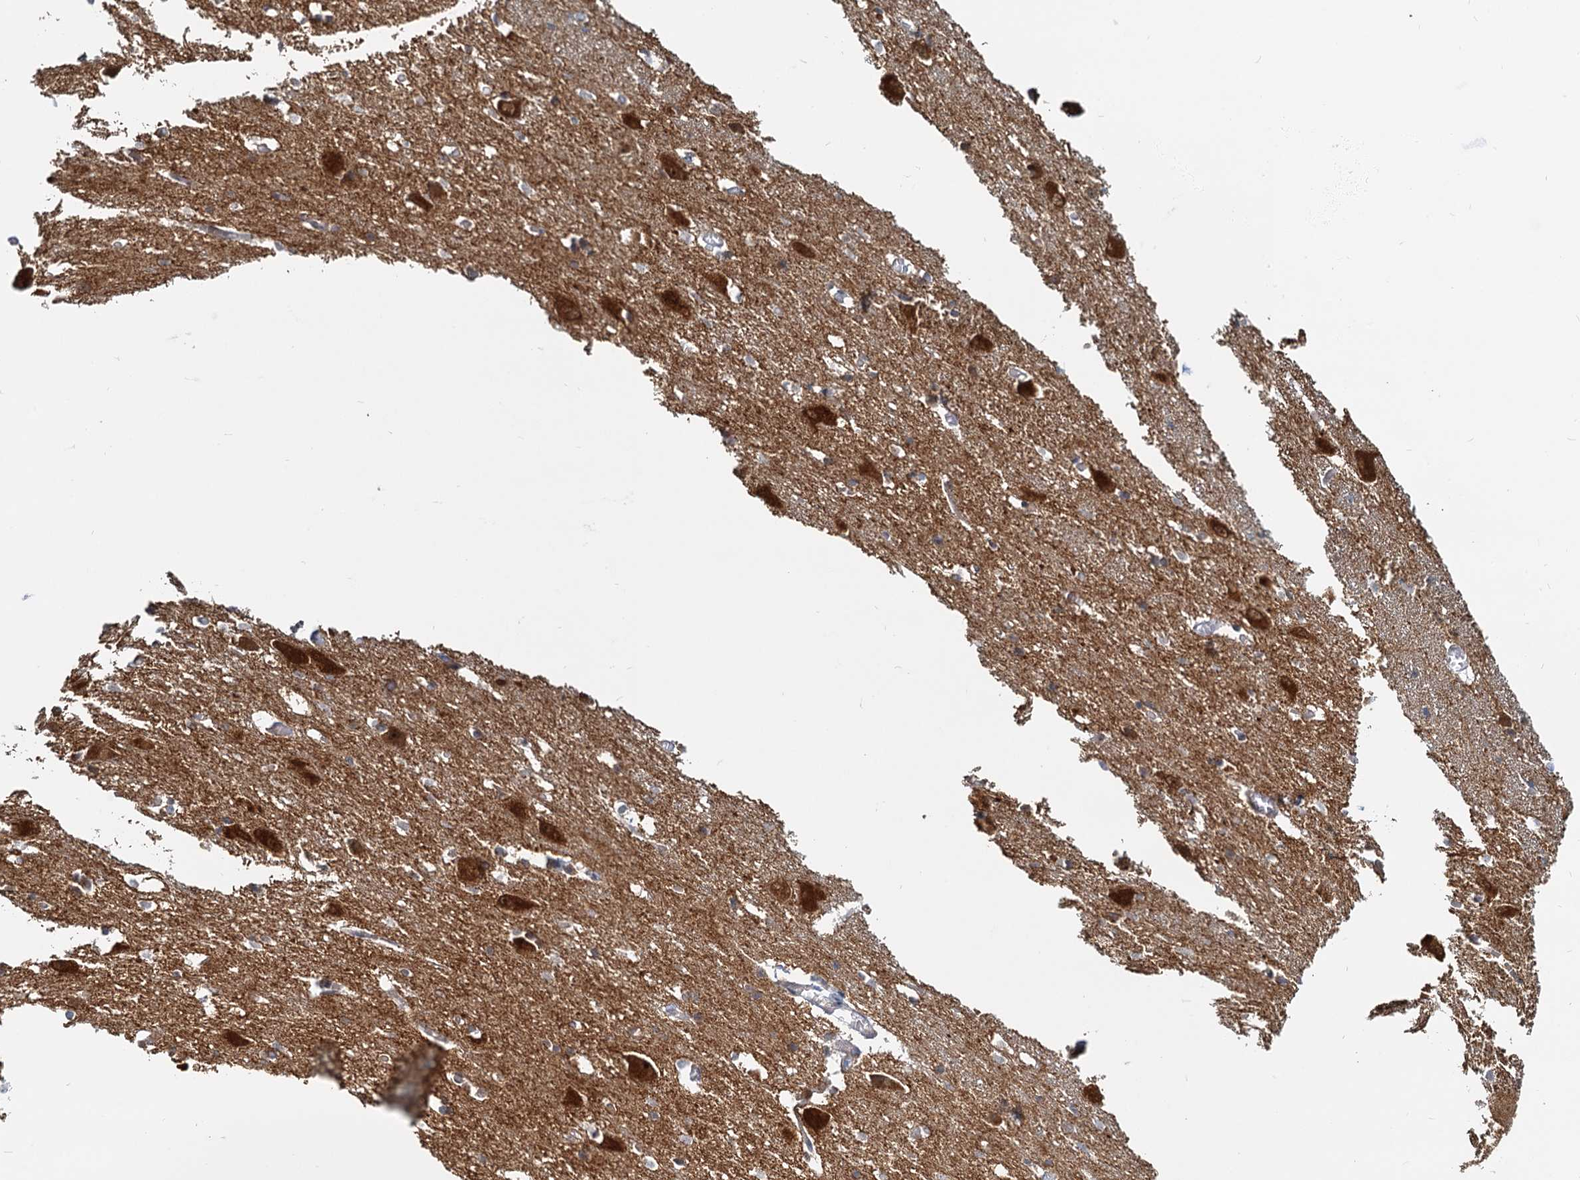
{"staining": {"intensity": "moderate", "quantity": "25%-75%", "location": "cytoplasmic/membranous"}, "tissue": "caudate", "cell_type": "Glial cells", "image_type": "normal", "snomed": [{"axis": "morphology", "description": "Normal tissue, NOS"}, {"axis": "topography", "description": "Lateral ventricle wall"}], "caption": "The histopathology image reveals a brown stain indicating the presence of a protein in the cytoplasmic/membranous of glial cells in caudate. (DAB IHC, brown staining for protein, blue staining for nuclei).", "gene": "TOLLIP", "patient": {"sex": "male", "age": 37}}